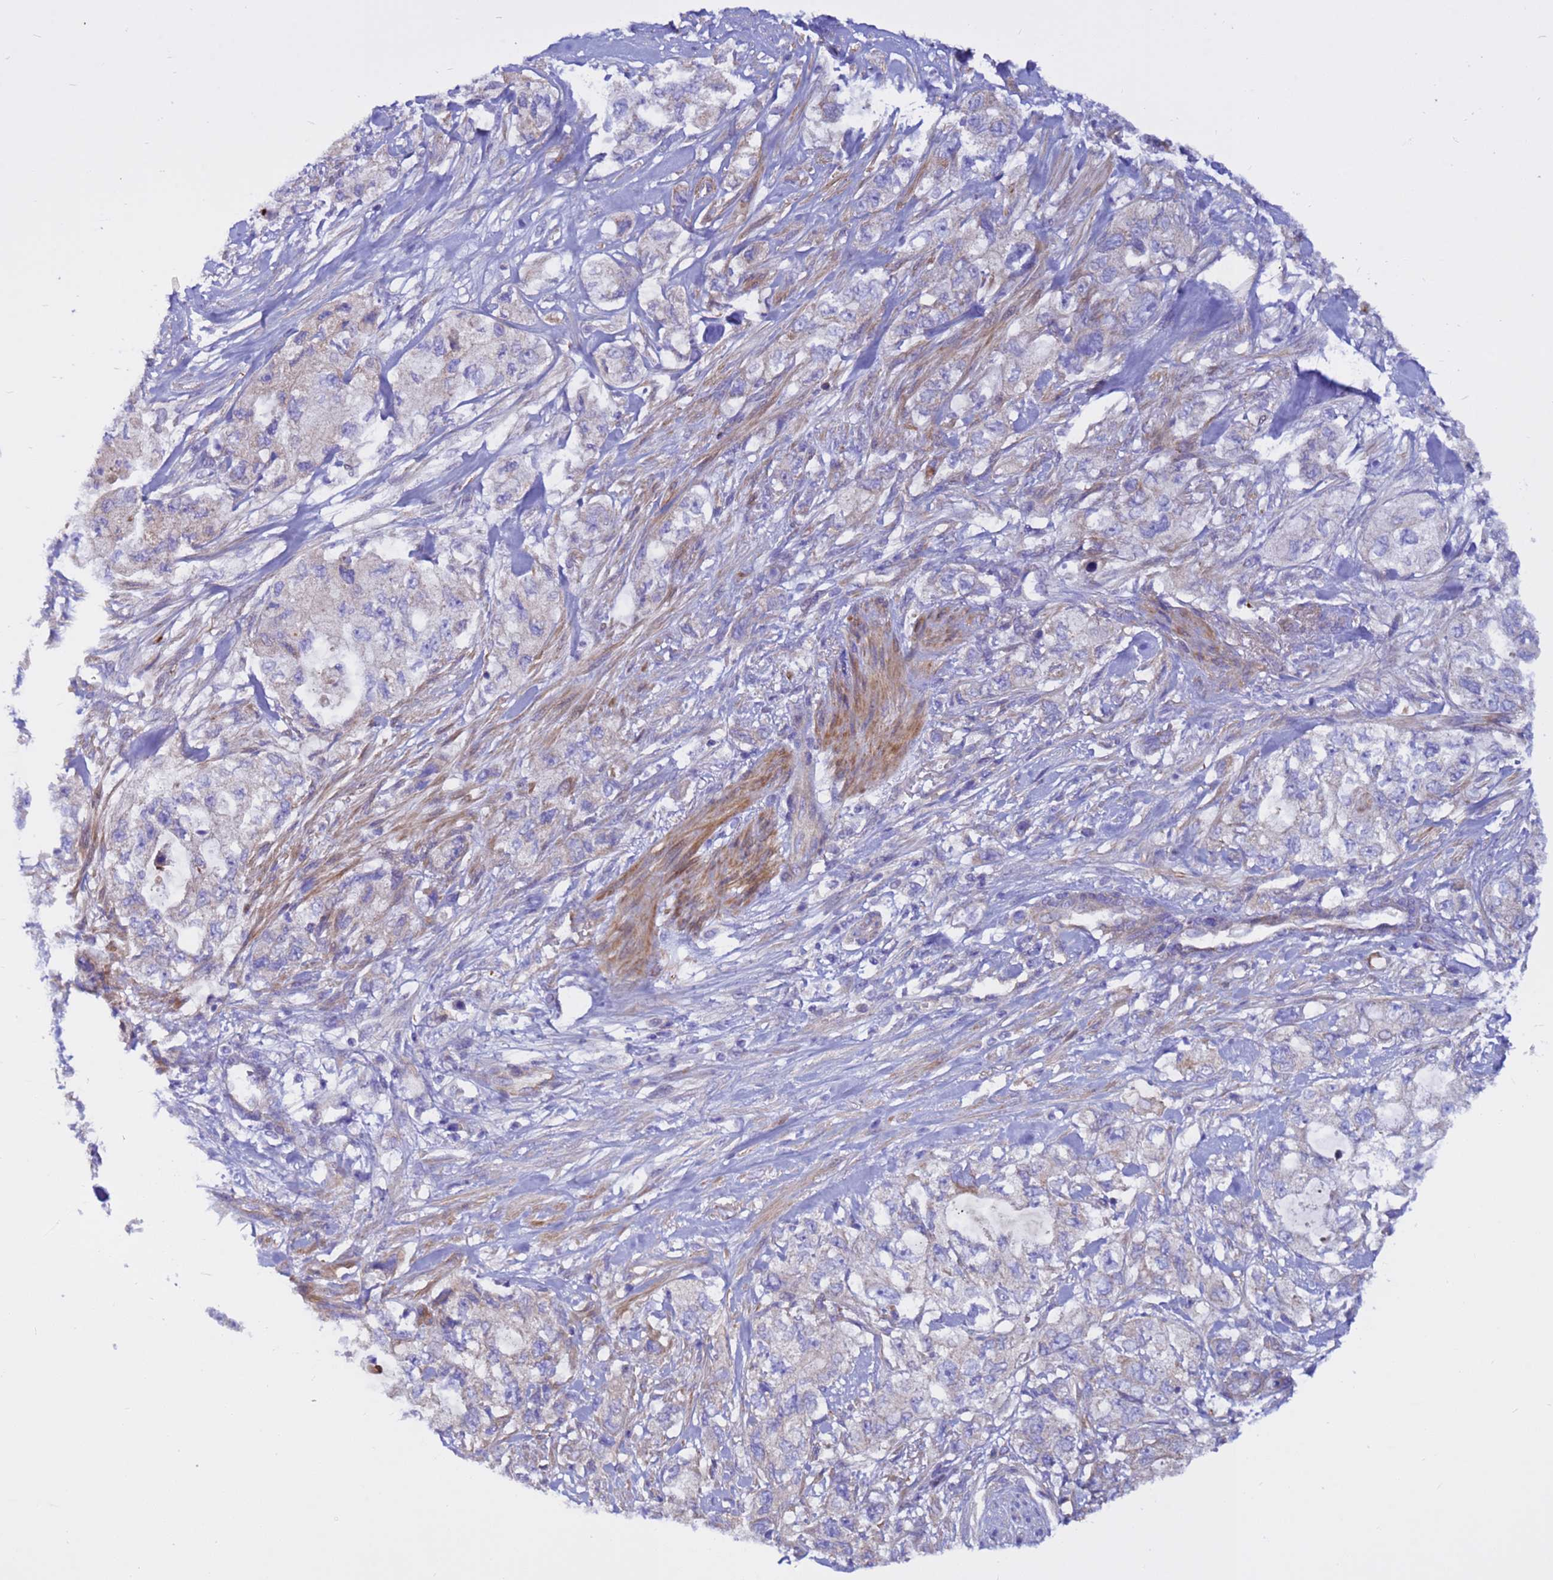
{"staining": {"intensity": "negative", "quantity": "none", "location": "none"}, "tissue": "pancreatic cancer", "cell_type": "Tumor cells", "image_type": "cancer", "snomed": [{"axis": "morphology", "description": "Adenocarcinoma, NOS"}, {"axis": "topography", "description": "Pancreas"}], "caption": "Immunohistochemistry (IHC) of human pancreatic adenocarcinoma shows no expression in tumor cells.", "gene": "CRHBP", "patient": {"sex": "female", "age": 73}}